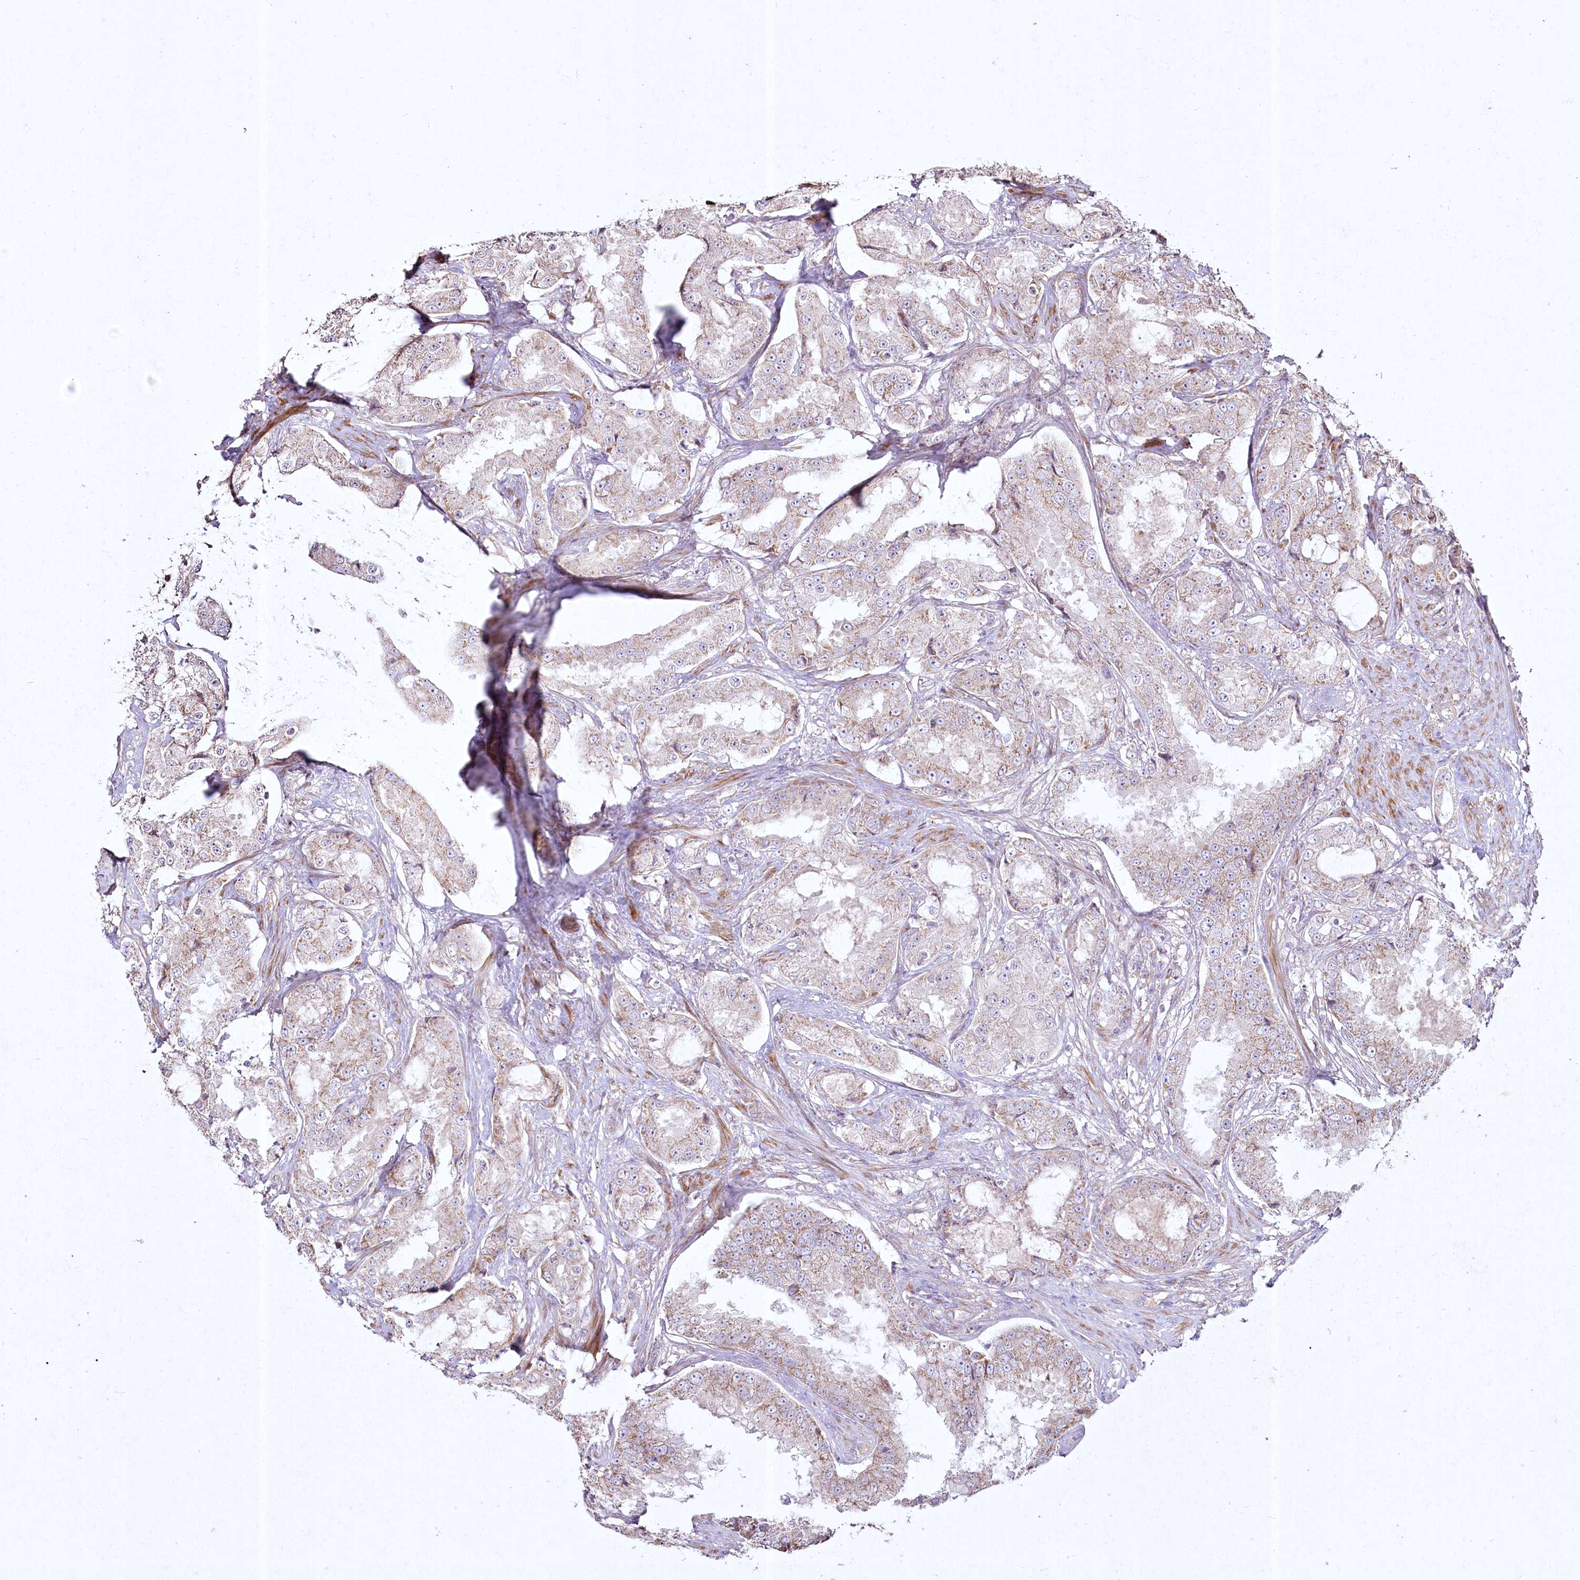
{"staining": {"intensity": "weak", "quantity": "25%-75%", "location": "cytoplasmic/membranous"}, "tissue": "prostate cancer", "cell_type": "Tumor cells", "image_type": "cancer", "snomed": [{"axis": "morphology", "description": "Adenocarcinoma, High grade"}, {"axis": "topography", "description": "Prostate"}], "caption": "Immunohistochemistry of high-grade adenocarcinoma (prostate) demonstrates low levels of weak cytoplasmic/membranous staining in approximately 25%-75% of tumor cells. Nuclei are stained in blue.", "gene": "SH3TC1", "patient": {"sex": "male", "age": 73}}